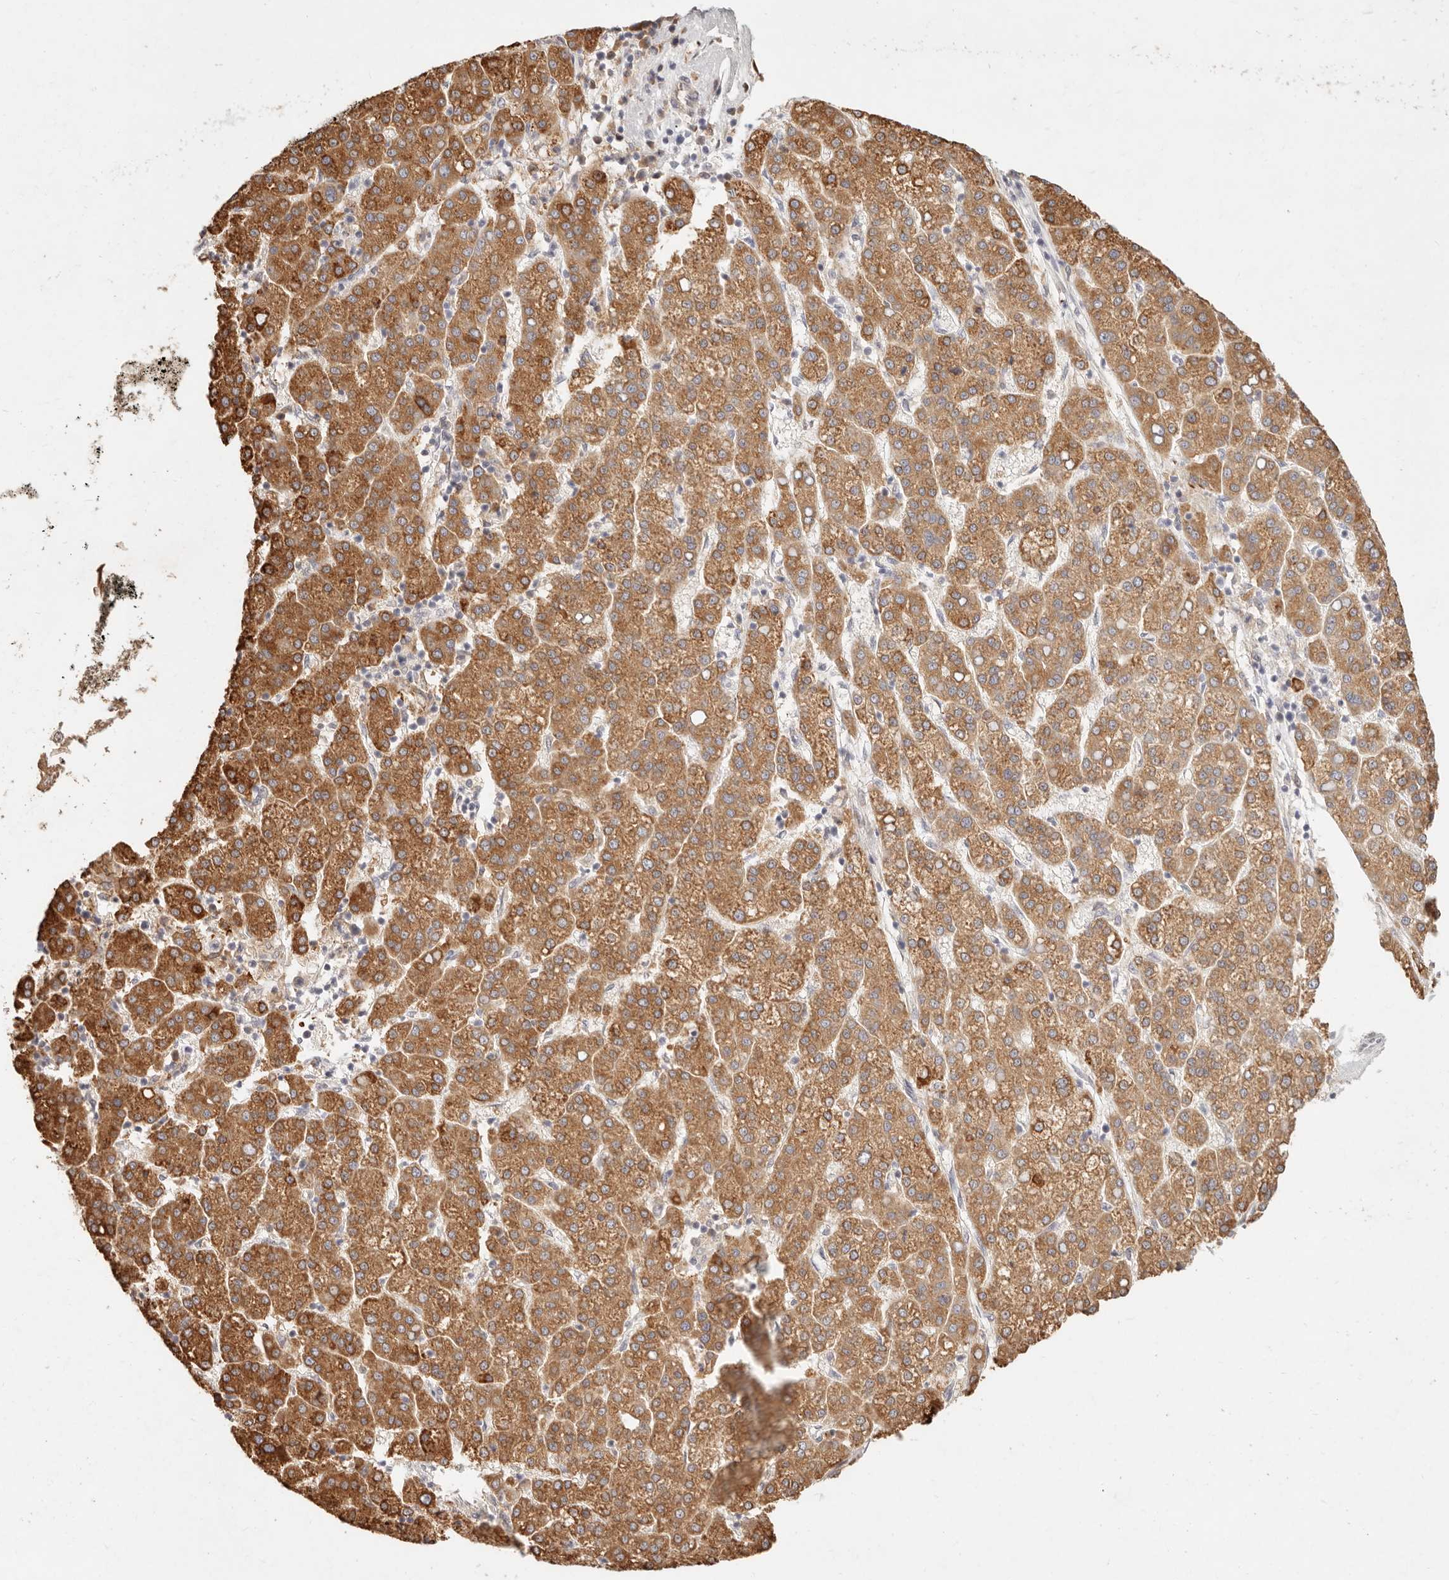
{"staining": {"intensity": "strong", "quantity": ">75%", "location": "cytoplasmic/membranous"}, "tissue": "liver cancer", "cell_type": "Tumor cells", "image_type": "cancer", "snomed": [{"axis": "morphology", "description": "Carcinoma, Hepatocellular, NOS"}, {"axis": "topography", "description": "Liver"}], "caption": "Brown immunohistochemical staining in human liver cancer (hepatocellular carcinoma) exhibits strong cytoplasmic/membranous positivity in about >75% of tumor cells. (Stains: DAB (3,3'-diaminobenzidine) in brown, nuclei in blue, Microscopy: brightfield microscopy at high magnification).", "gene": "C1orf127", "patient": {"sex": "female", "age": 58}}